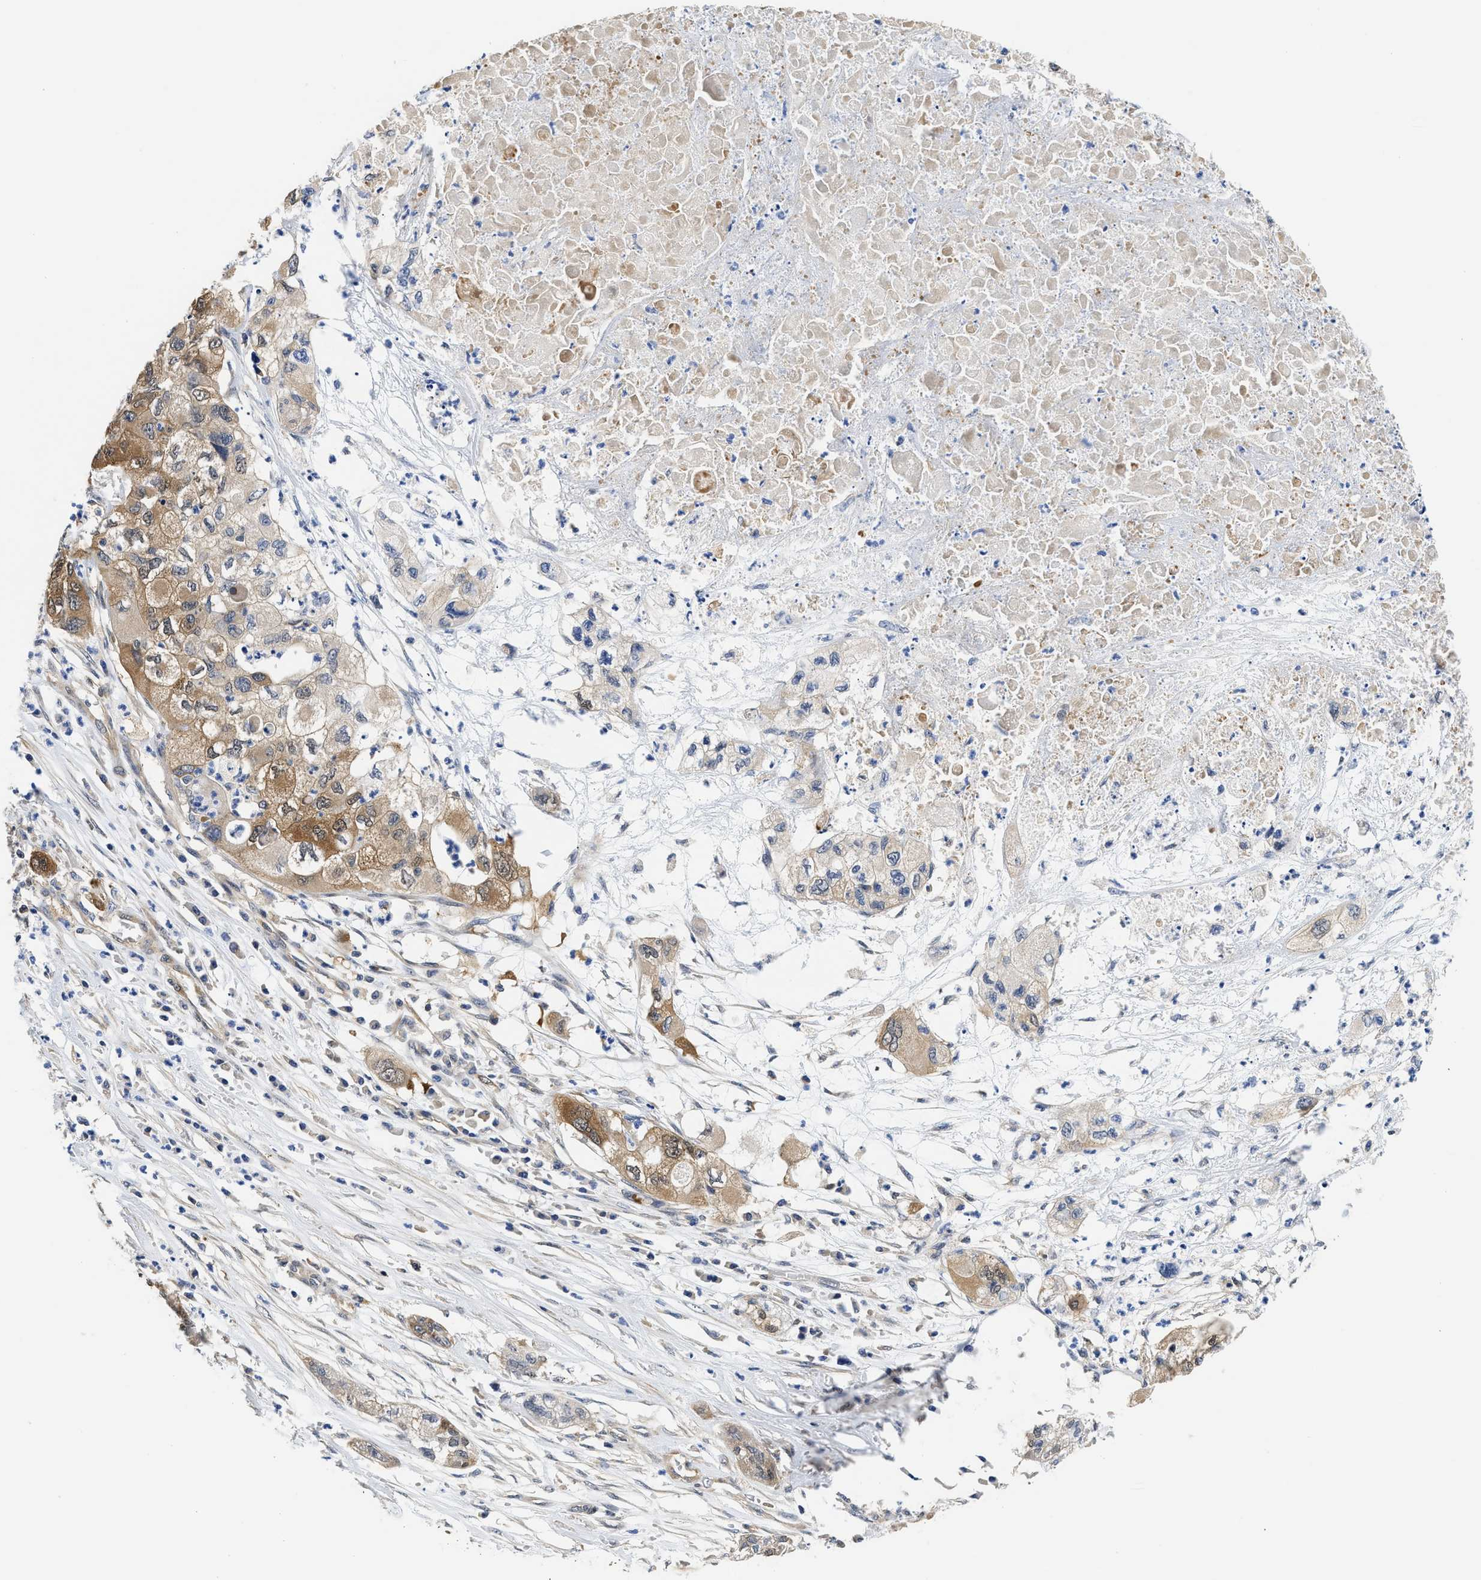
{"staining": {"intensity": "moderate", "quantity": ">75%", "location": "cytoplasmic/membranous"}, "tissue": "pancreatic cancer", "cell_type": "Tumor cells", "image_type": "cancer", "snomed": [{"axis": "morphology", "description": "Adenocarcinoma, NOS"}, {"axis": "topography", "description": "Pancreas"}], "caption": "Pancreatic adenocarcinoma stained for a protein (brown) exhibits moderate cytoplasmic/membranous positive expression in about >75% of tumor cells.", "gene": "XPO5", "patient": {"sex": "female", "age": 78}}